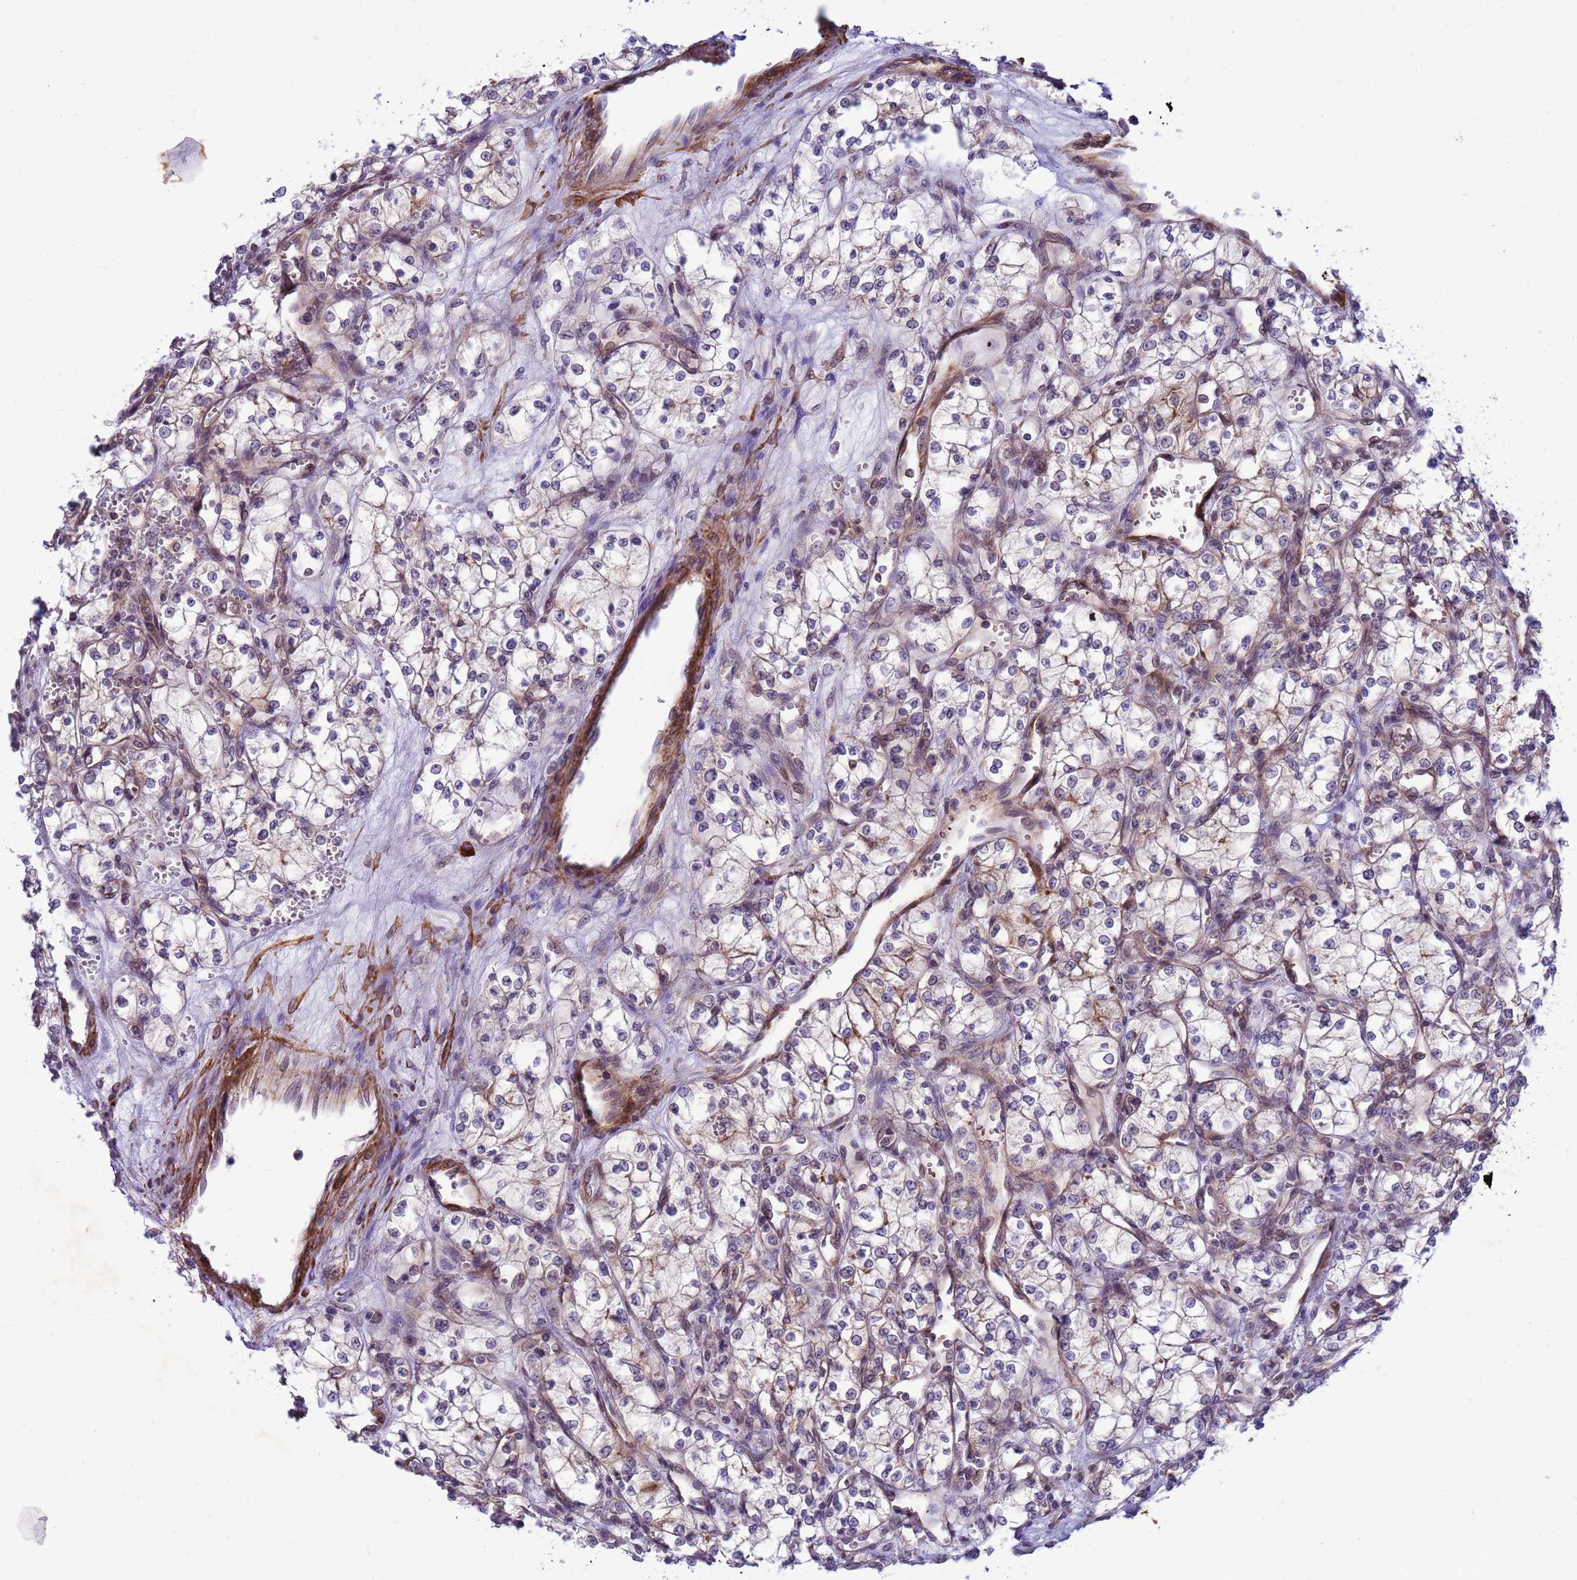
{"staining": {"intensity": "weak", "quantity": "25%-75%", "location": "cytoplasmic/membranous"}, "tissue": "renal cancer", "cell_type": "Tumor cells", "image_type": "cancer", "snomed": [{"axis": "morphology", "description": "Adenocarcinoma, NOS"}, {"axis": "topography", "description": "Kidney"}], "caption": "Renal cancer (adenocarcinoma) stained for a protein (brown) exhibits weak cytoplasmic/membranous positive positivity in approximately 25%-75% of tumor cells.", "gene": "GEN1", "patient": {"sex": "male", "age": 59}}